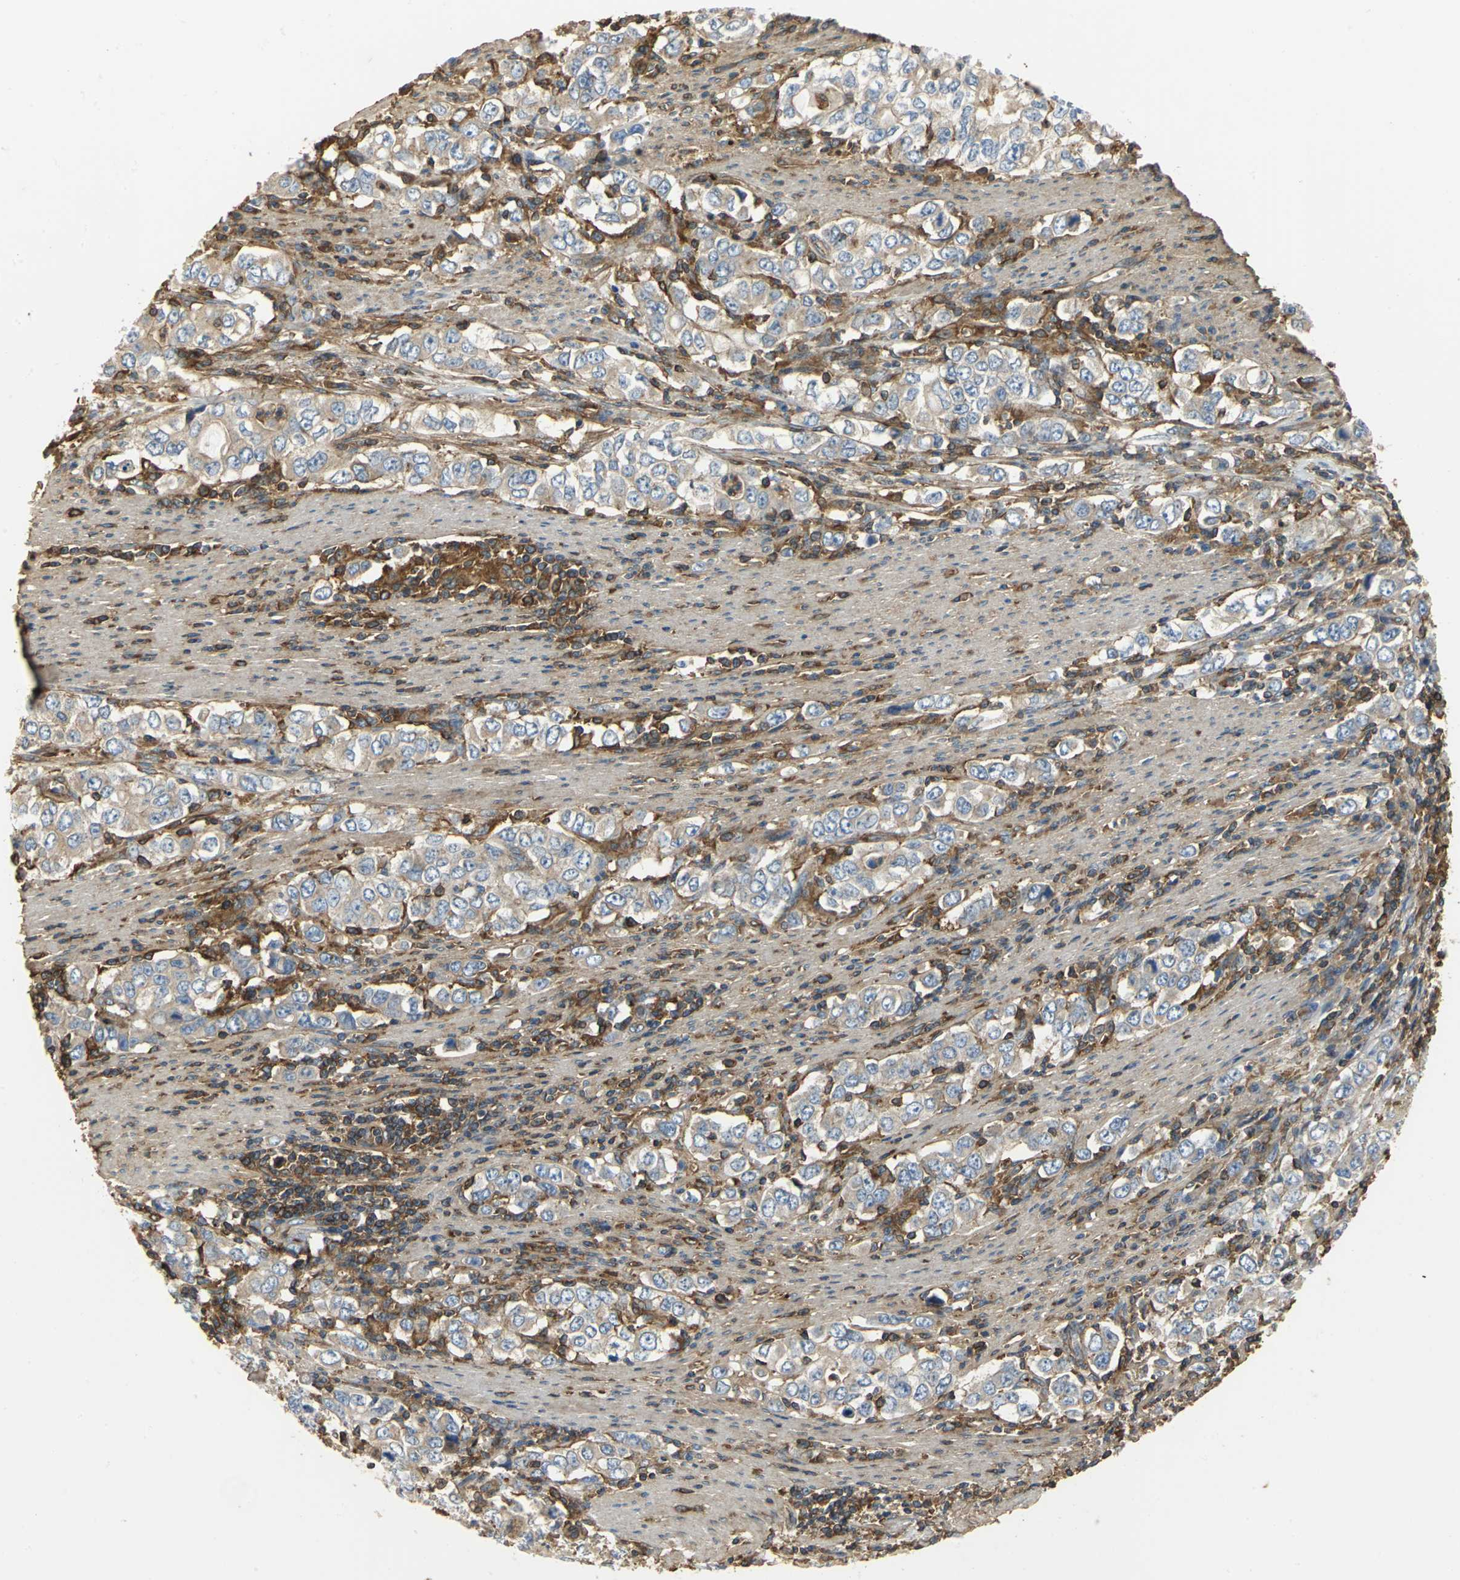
{"staining": {"intensity": "negative", "quantity": "none", "location": "none"}, "tissue": "stomach cancer", "cell_type": "Tumor cells", "image_type": "cancer", "snomed": [{"axis": "morphology", "description": "Adenocarcinoma, NOS"}, {"axis": "topography", "description": "Stomach, lower"}], "caption": "The immunohistochemistry (IHC) histopathology image has no significant staining in tumor cells of stomach cancer tissue.", "gene": "TLN1", "patient": {"sex": "female", "age": 72}}